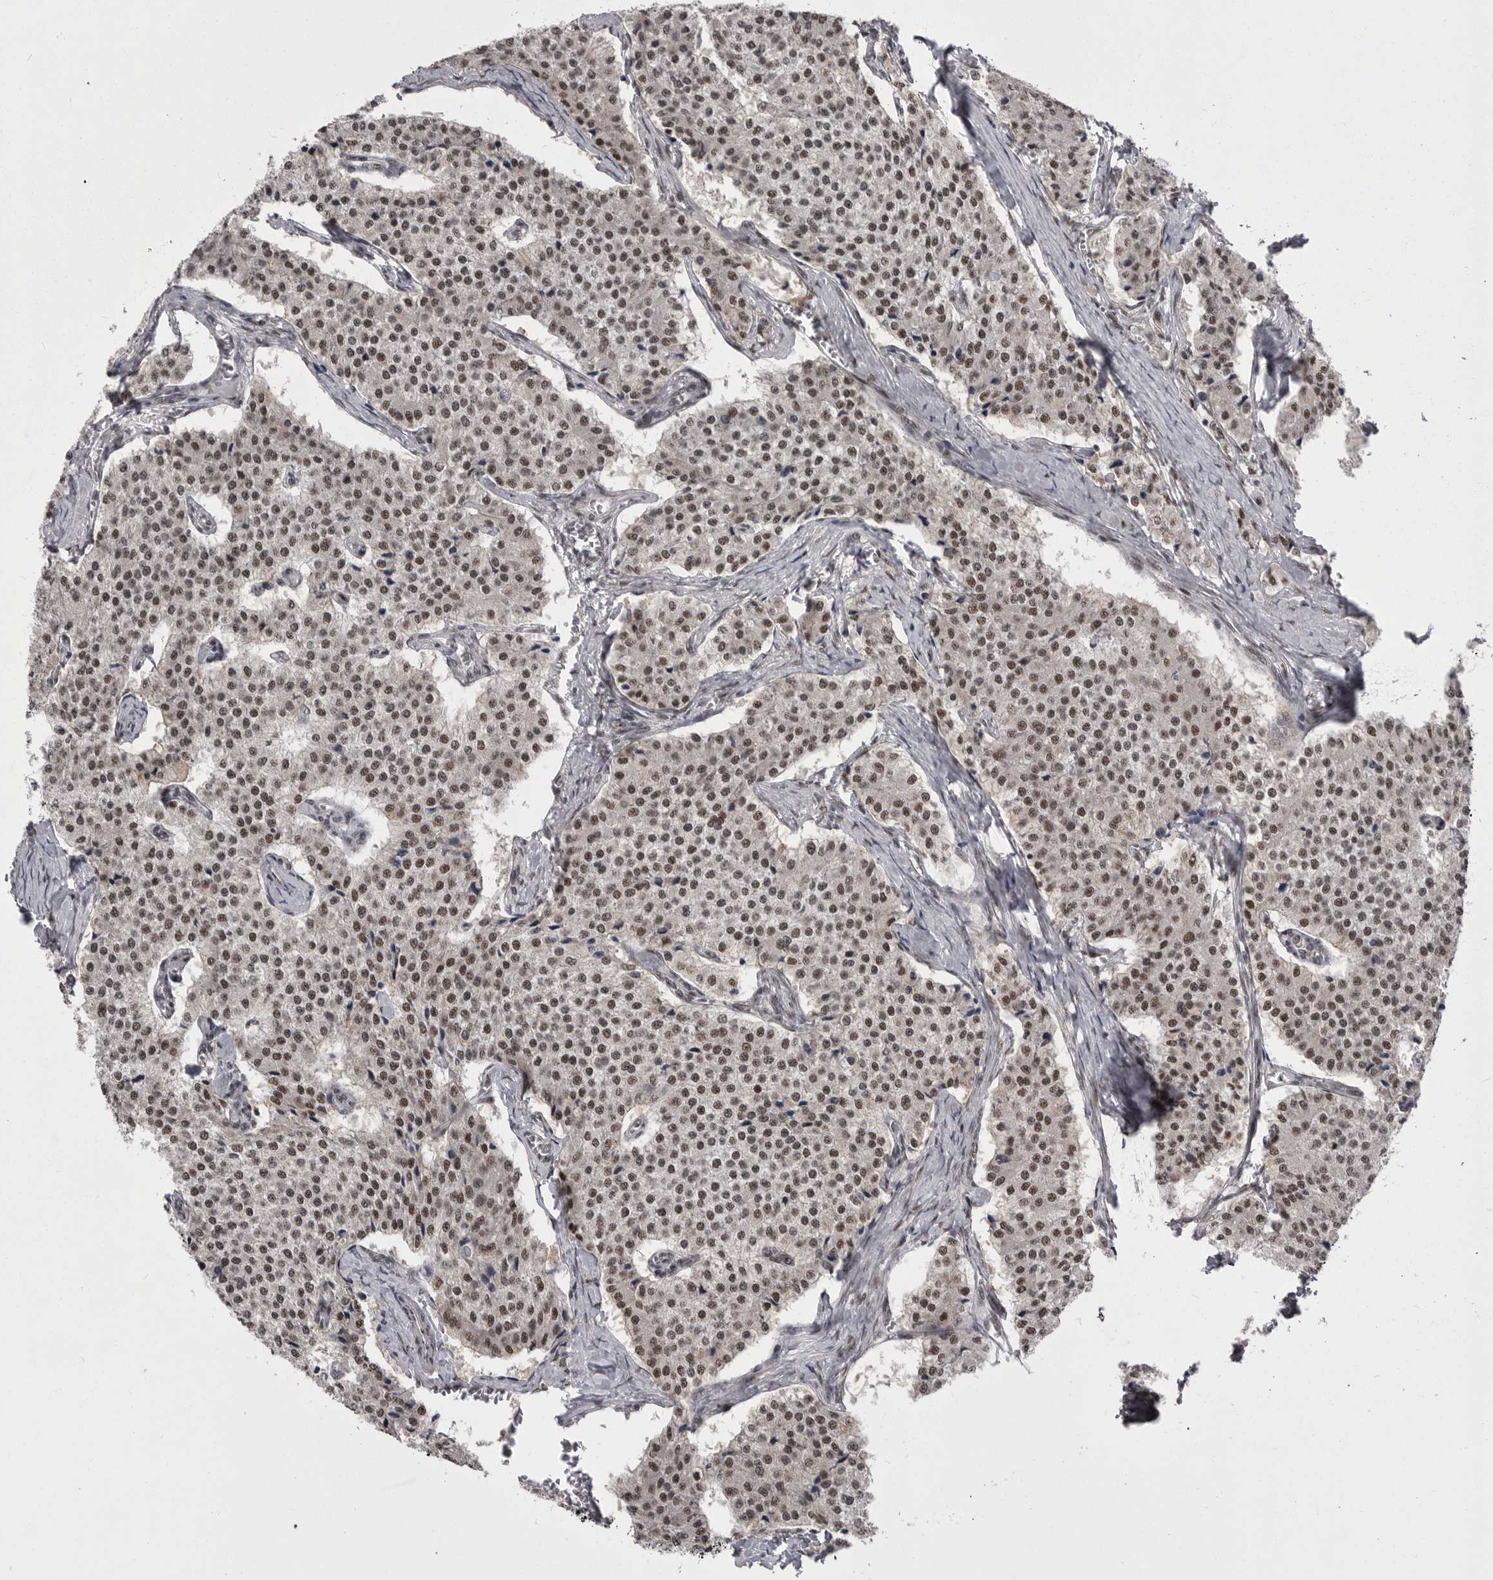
{"staining": {"intensity": "moderate", "quantity": ">75%", "location": "nuclear"}, "tissue": "carcinoid", "cell_type": "Tumor cells", "image_type": "cancer", "snomed": [{"axis": "morphology", "description": "Carcinoid, malignant, NOS"}, {"axis": "topography", "description": "Colon"}], "caption": "Brown immunohistochemical staining in carcinoid exhibits moderate nuclear positivity in approximately >75% of tumor cells.", "gene": "MEPCE", "patient": {"sex": "female", "age": 52}}